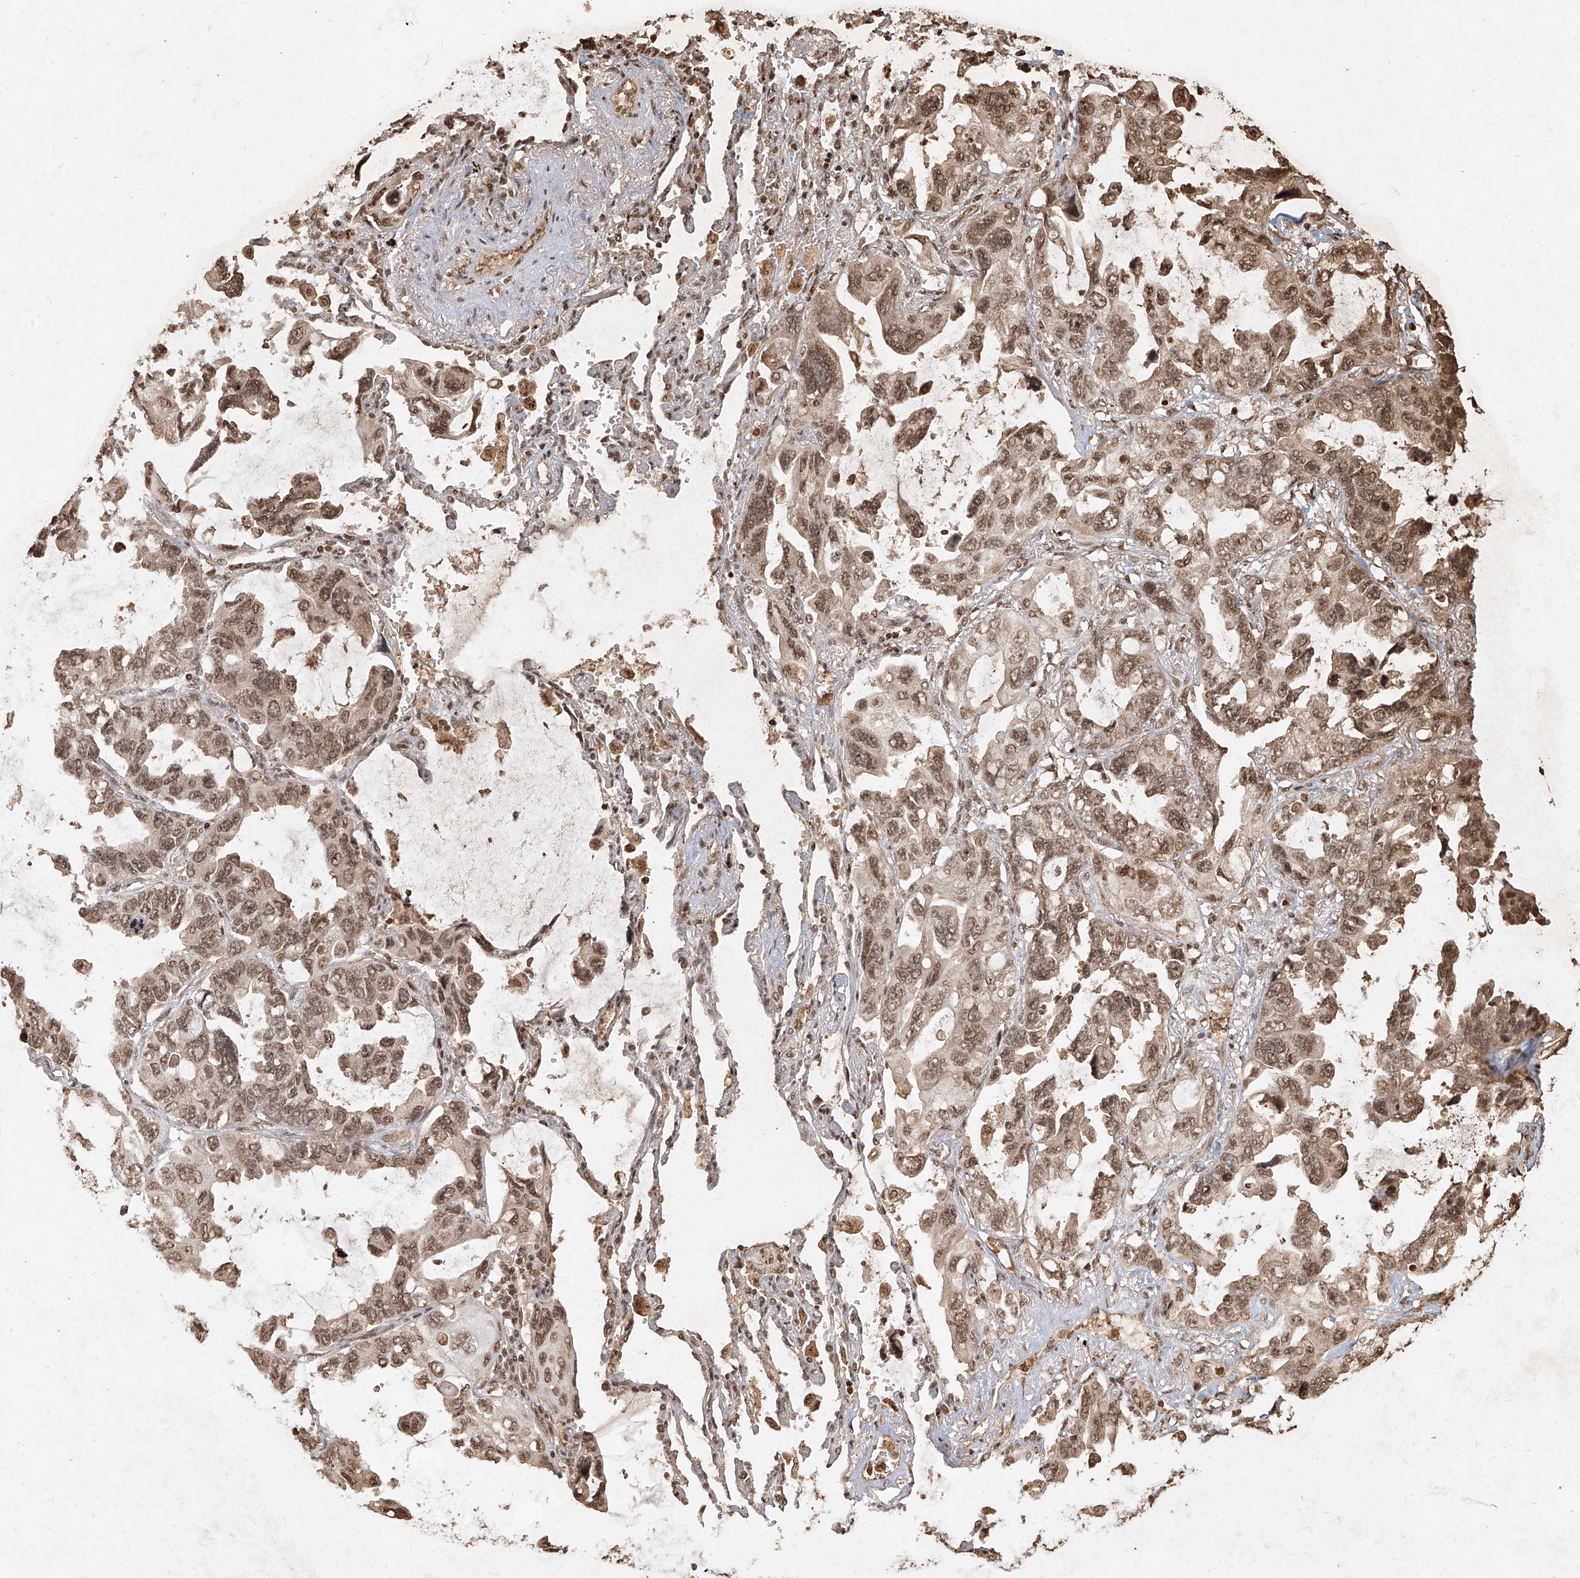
{"staining": {"intensity": "moderate", "quantity": ">75%", "location": "nuclear"}, "tissue": "lung cancer", "cell_type": "Tumor cells", "image_type": "cancer", "snomed": [{"axis": "morphology", "description": "Squamous cell carcinoma, NOS"}, {"axis": "topography", "description": "Lung"}], "caption": "Human lung cancer (squamous cell carcinoma) stained with a brown dye displays moderate nuclear positive expression in about >75% of tumor cells.", "gene": "UBE2K", "patient": {"sex": "female", "age": 73}}